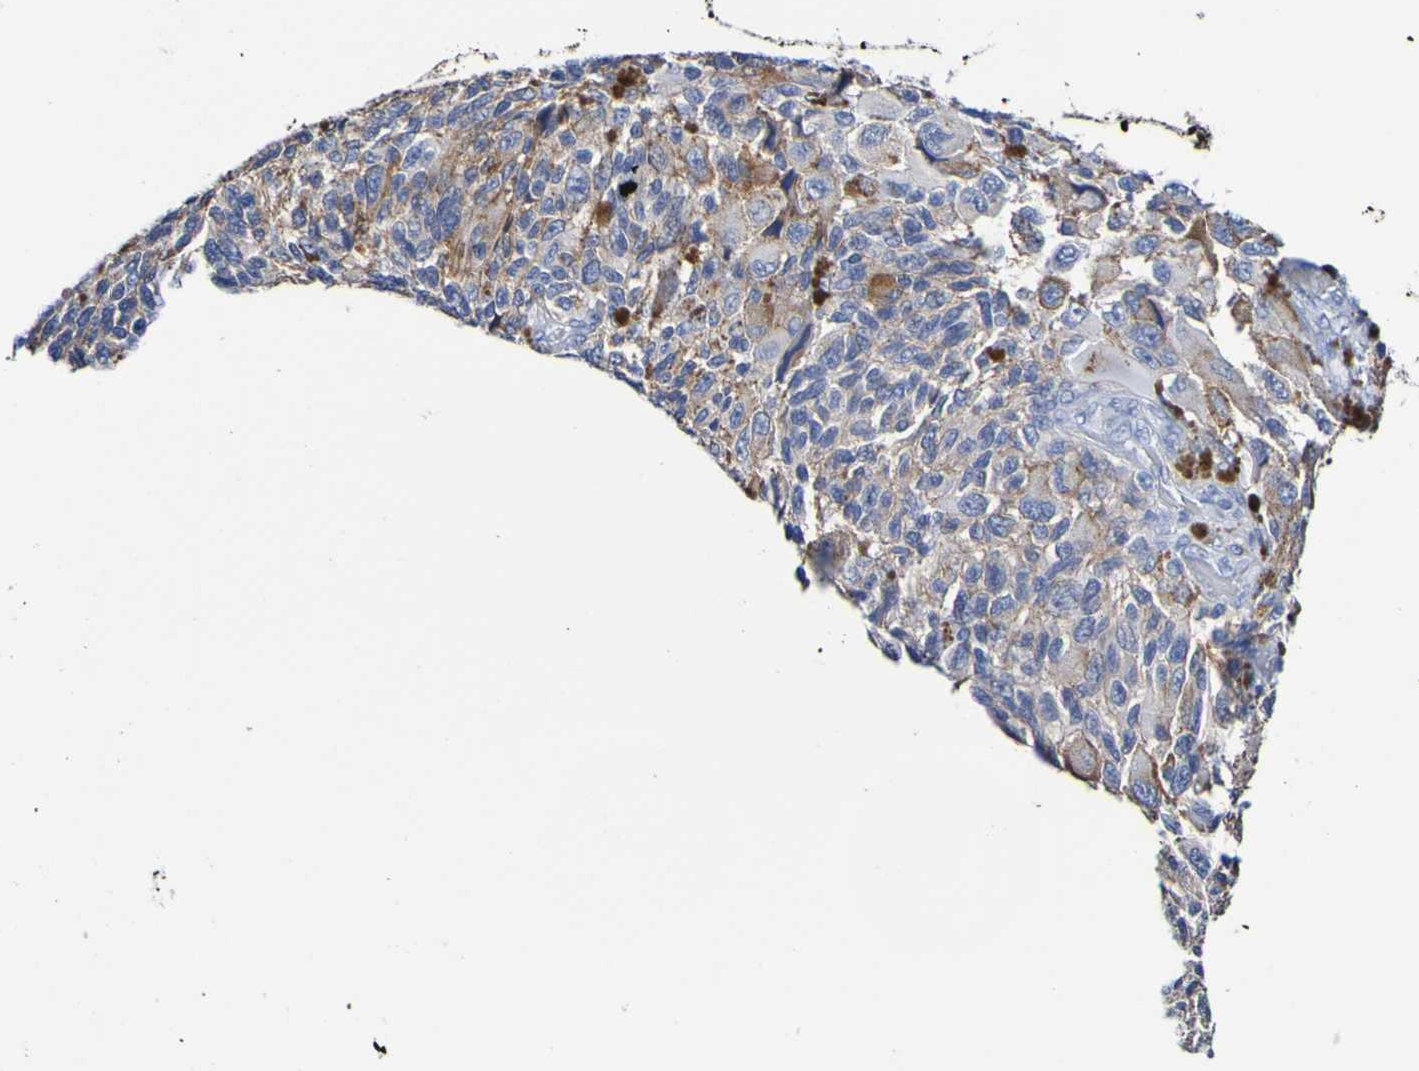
{"staining": {"intensity": "moderate", "quantity": "<25%", "location": "cytoplasmic/membranous"}, "tissue": "melanoma", "cell_type": "Tumor cells", "image_type": "cancer", "snomed": [{"axis": "morphology", "description": "Malignant melanoma, NOS"}, {"axis": "topography", "description": "Skin"}], "caption": "A brown stain shows moderate cytoplasmic/membranous positivity of a protein in malignant melanoma tumor cells.", "gene": "SGCB", "patient": {"sex": "female", "age": 73}}